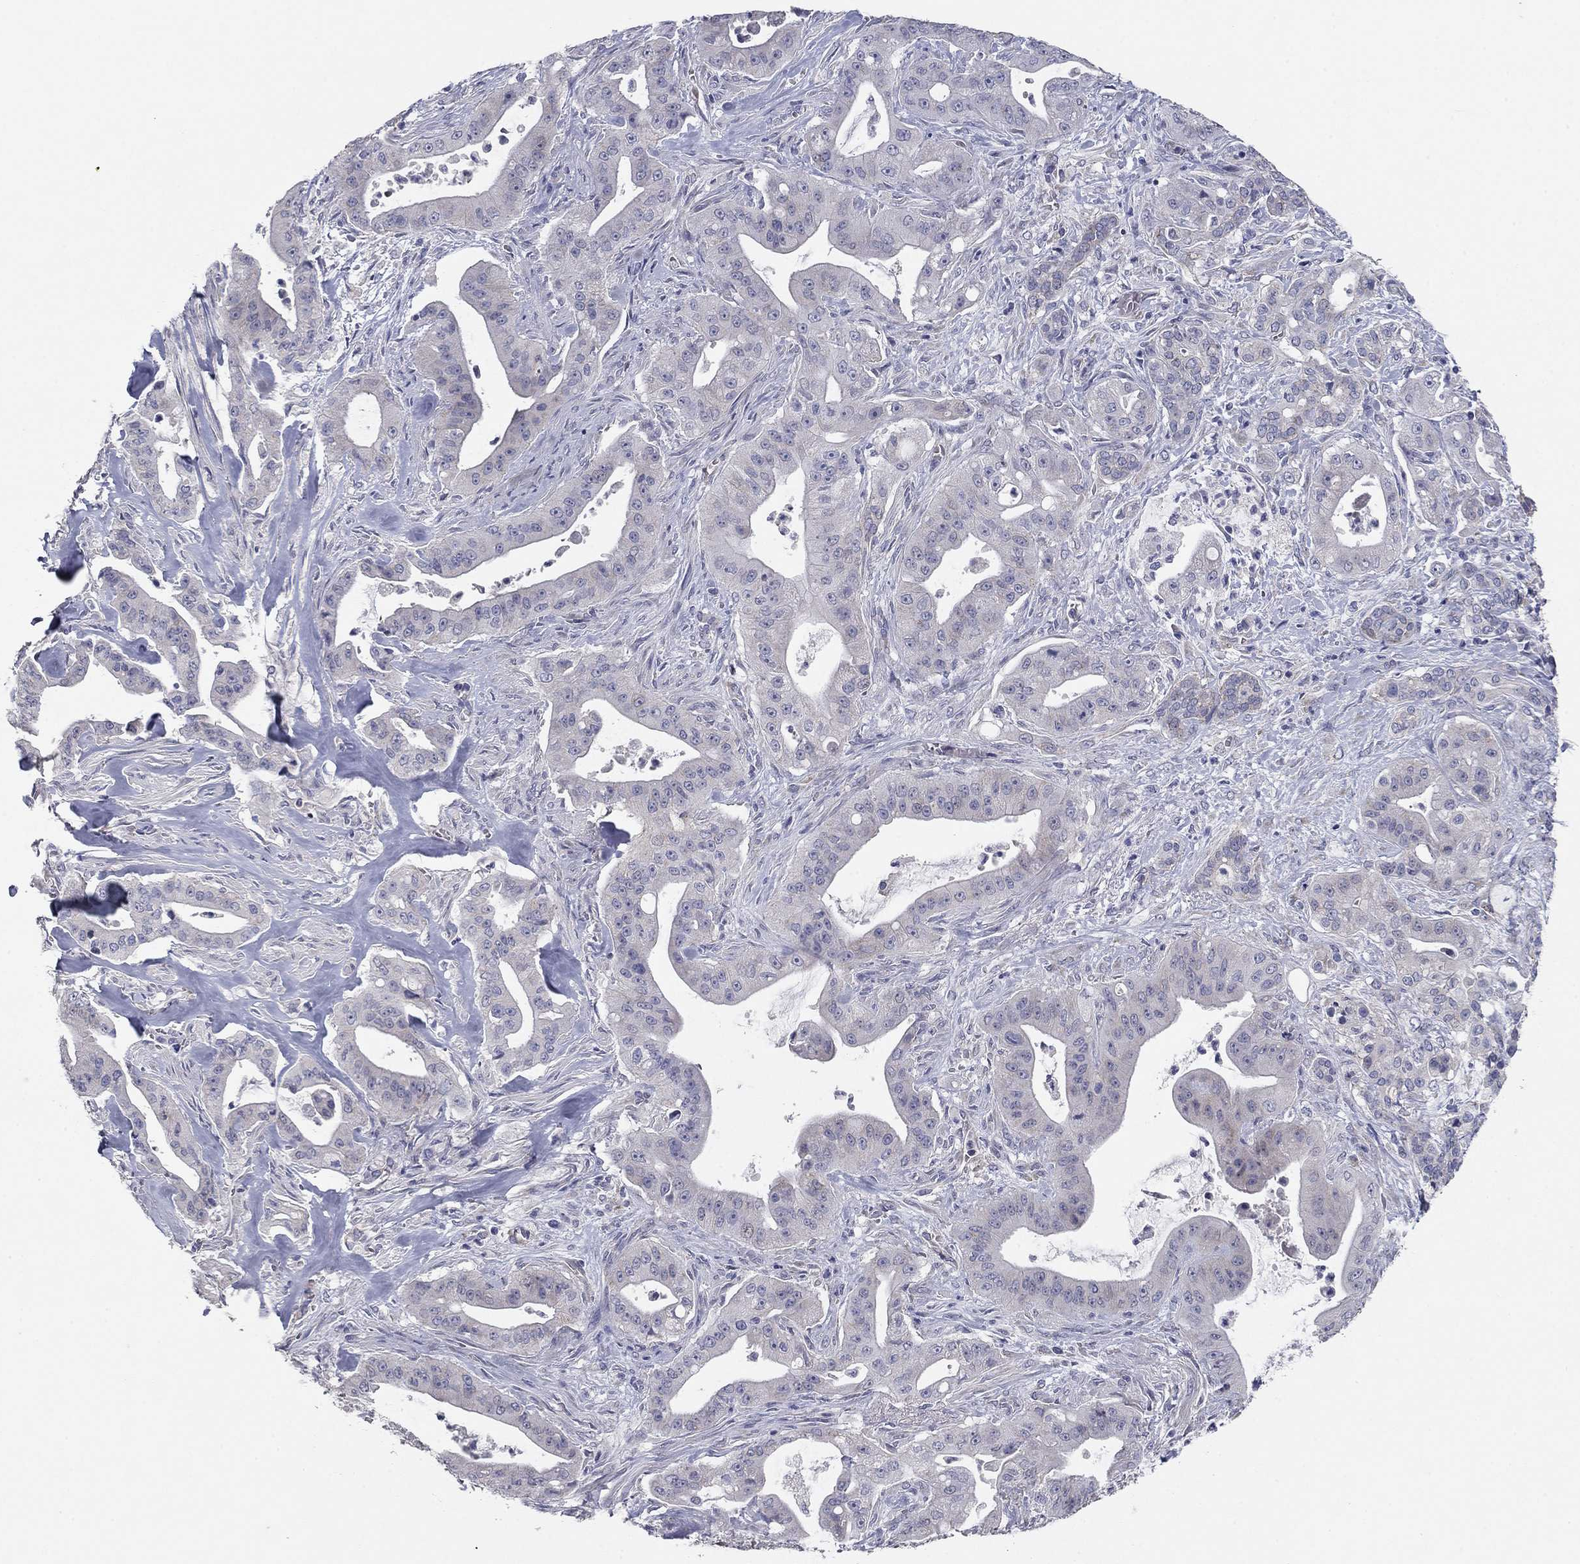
{"staining": {"intensity": "negative", "quantity": "none", "location": "none"}, "tissue": "pancreatic cancer", "cell_type": "Tumor cells", "image_type": "cancer", "snomed": [{"axis": "morphology", "description": "Normal tissue, NOS"}, {"axis": "morphology", "description": "Inflammation, NOS"}, {"axis": "morphology", "description": "Adenocarcinoma, NOS"}, {"axis": "topography", "description": "Pancreas"}], "caption": "Human pancreatic cancer stained for a protein using immunohistochemistry reveals no expression in tumor cells.", "gene": "SEPTIN3", "patient": {"sex": "male", "age": 57}}